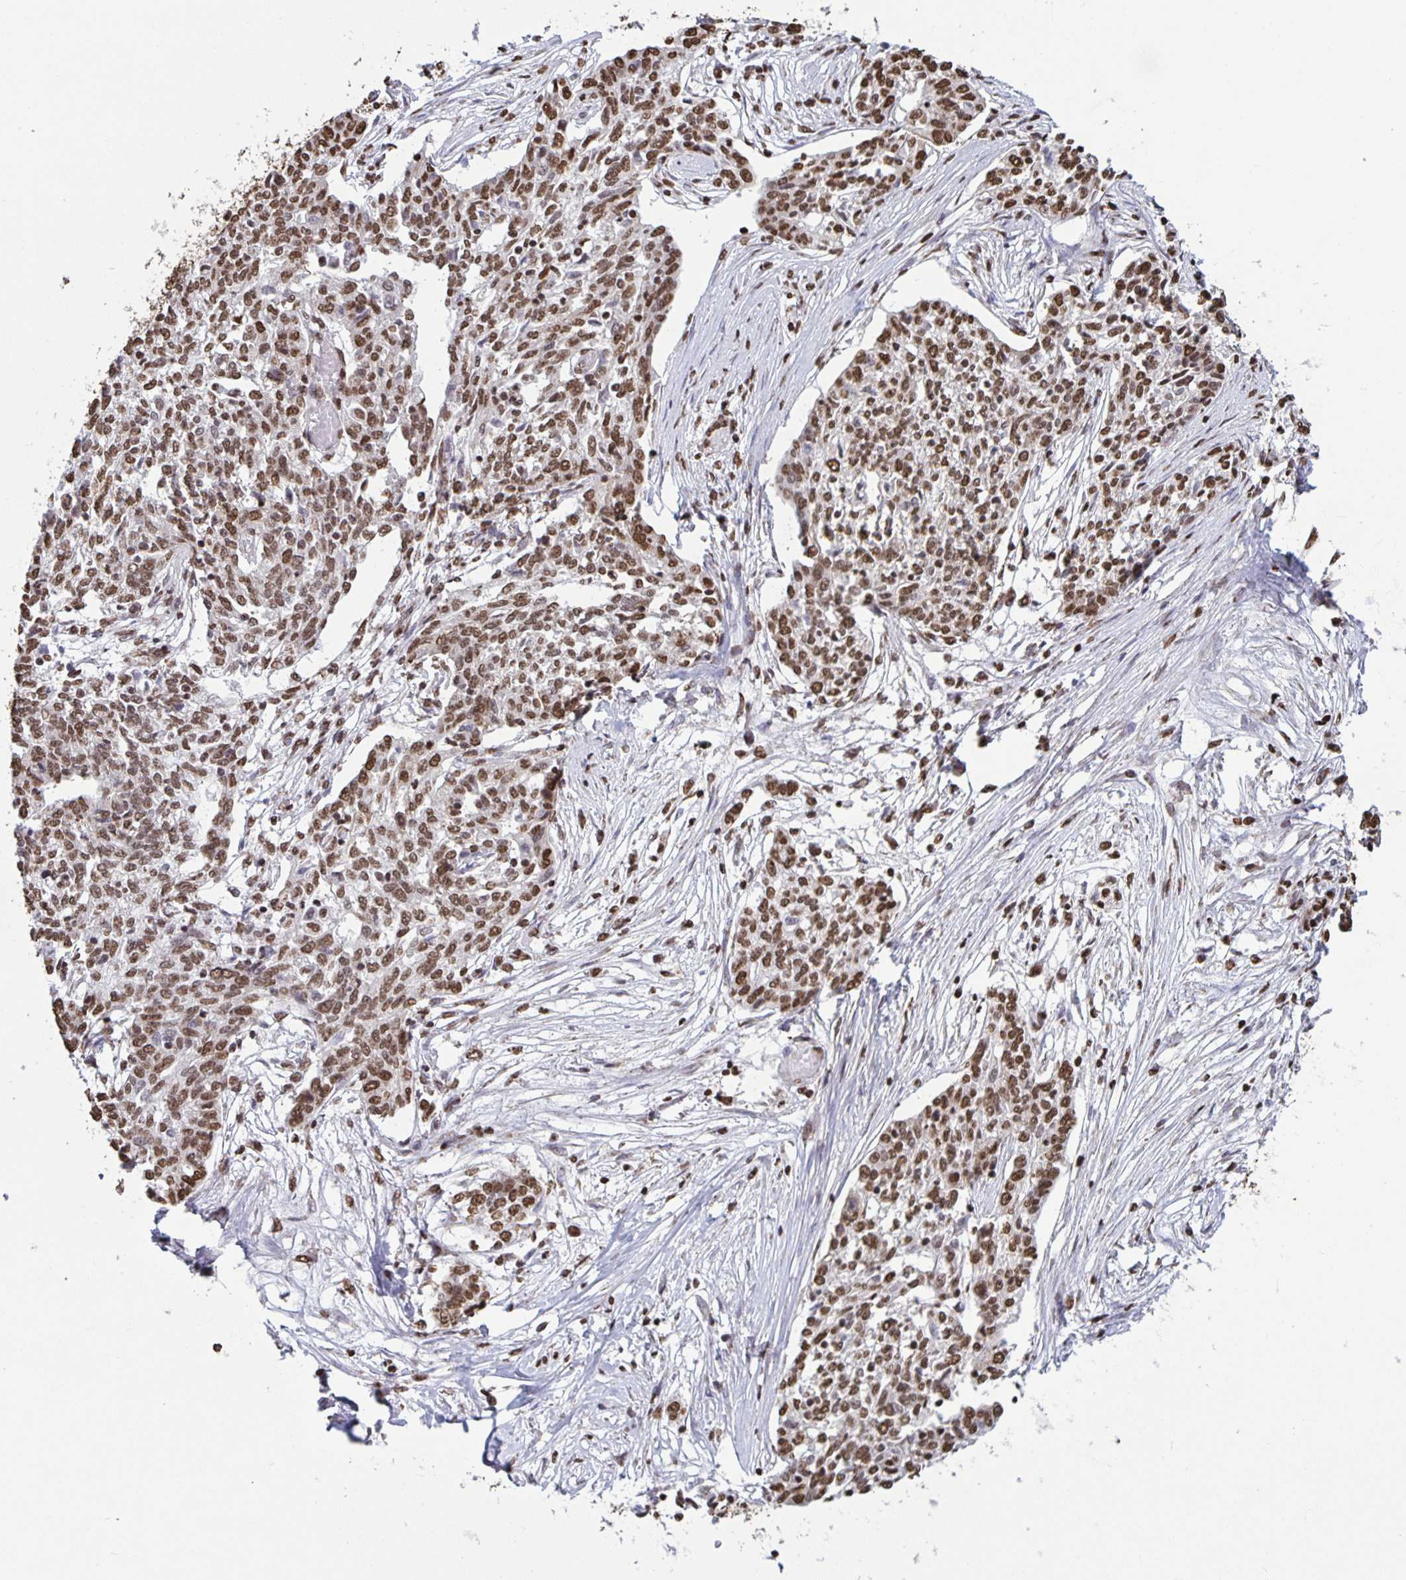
{"staining": {"intensity": "moderate", "quantity": ">75%", "location": "nuclear"}, "tissue": "ovarian cancer", "cell_type": "Tumor cells", "image_type": "cancer", "snomed": [{"axis": "morphology", "description": "Cystadenocarcinoma, serous, NOS"}, {"axis": "topography", "description": "Ovary"}], "caption": "Immunohistochemistry (IHC) staining of ovarian cancer, which reveals medium levels of moderate nuclear staining in approximately >75% of tumor cells indicating moderate nuclear protein positivity. The staining was performed using DAB (3,3'-diaminobenzidine) (brown) for protein detection and nuclei were counterstained in hematoxylin (blue).", "gene": "DUT", "patient": {"sex": "female", "age": 67}}